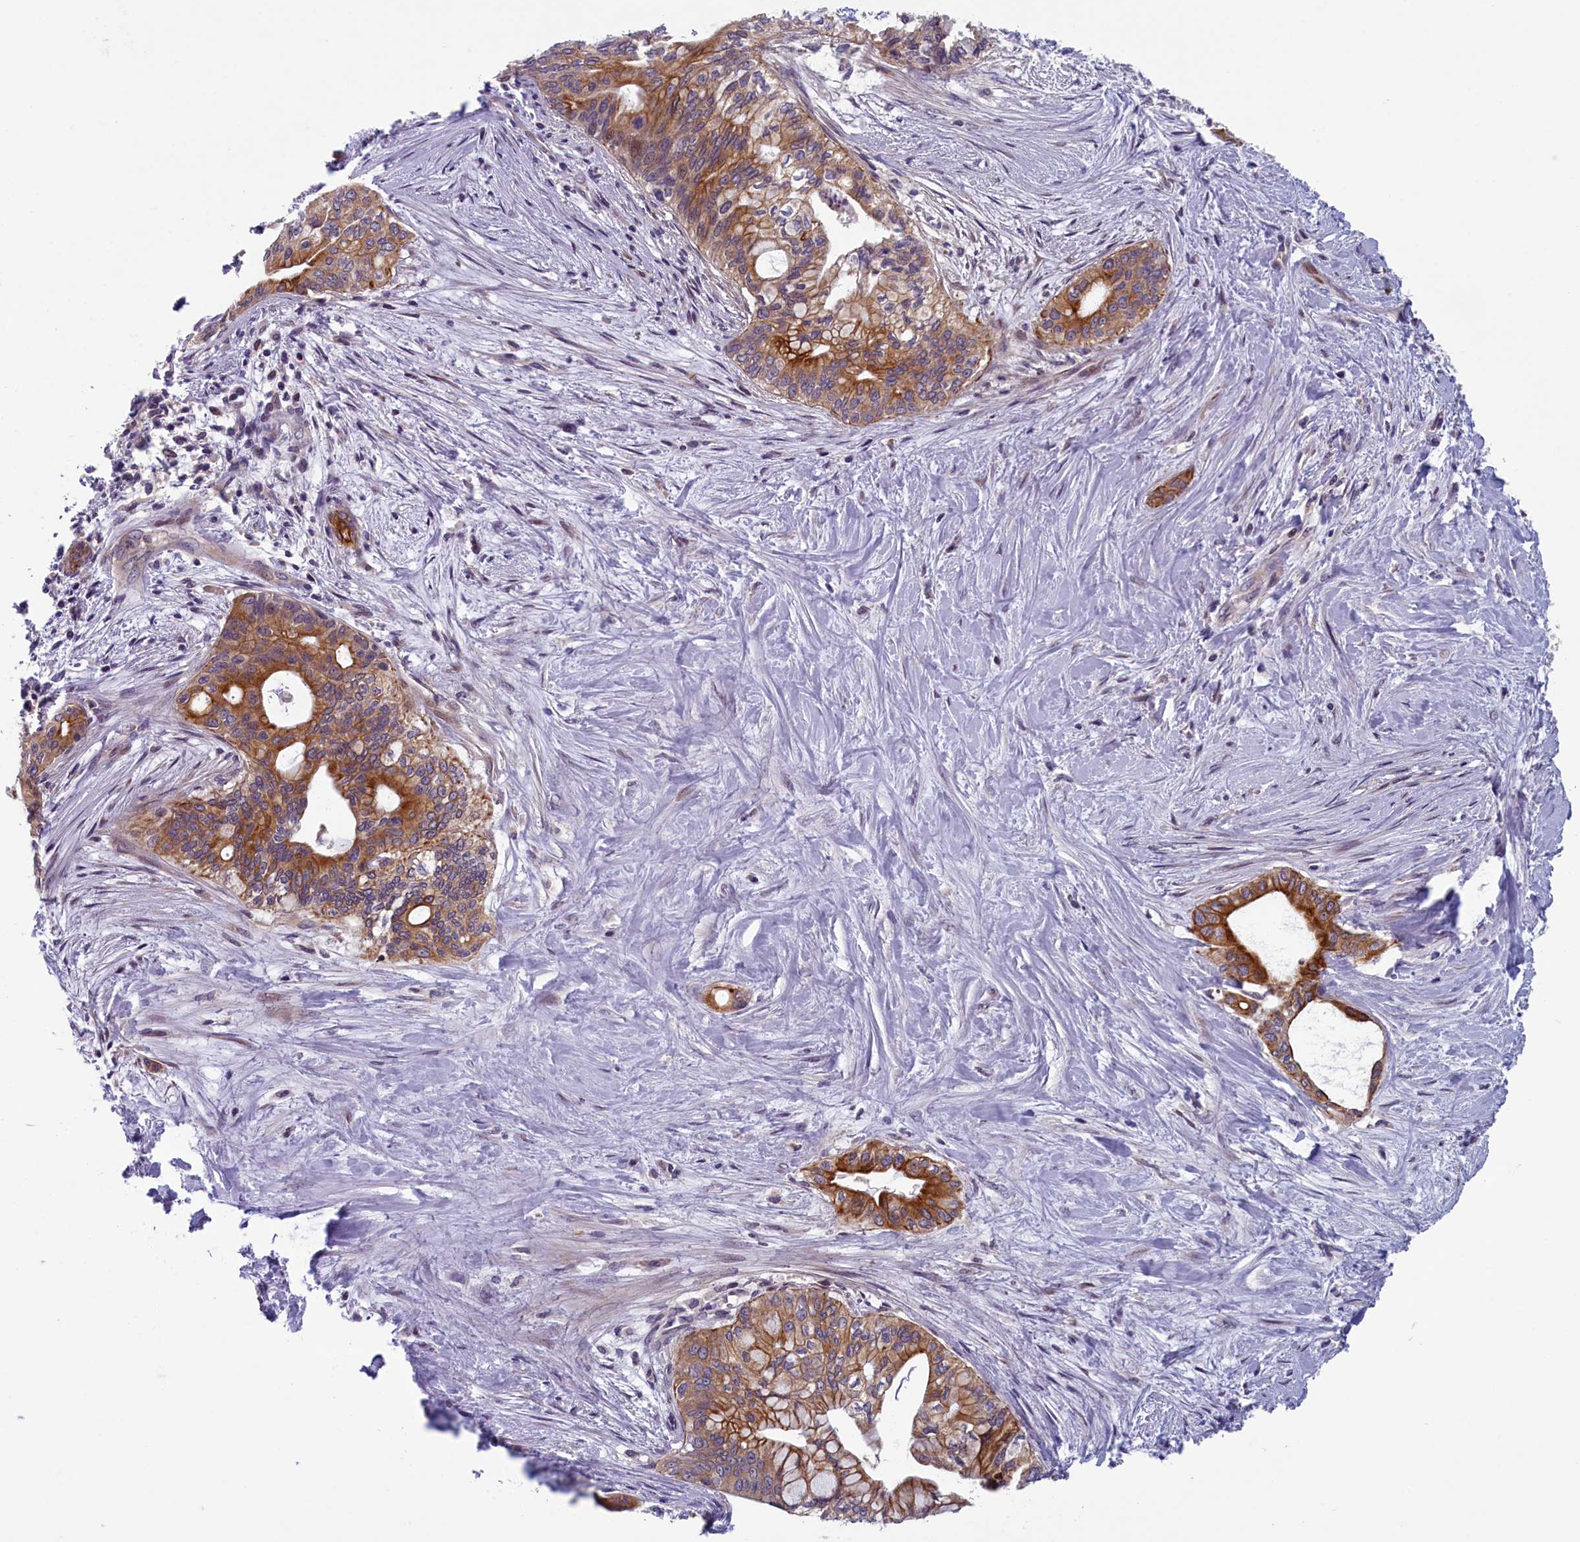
{"staining": {"intensity": "moderate", "quantity": ">75%", "location": "cytoplasmic/membranous"}, "tissue": "pancreatic cancer", "cell_type": "Tumor cells", "image_type": "cancer", "snomed": [{"axis": "morphology", "description": "Adenocarcinoma, NOS"}, {"axis": "topography", "description": "Pancreas"}], "caption": "A medium amount of moderate cytoplasmic/membranous staining is seen in about >75% of tumor cells in pancreatic cancer tissue.", "gene": "ANKRD39", "patient": {"sex": "male", "age": 46}}